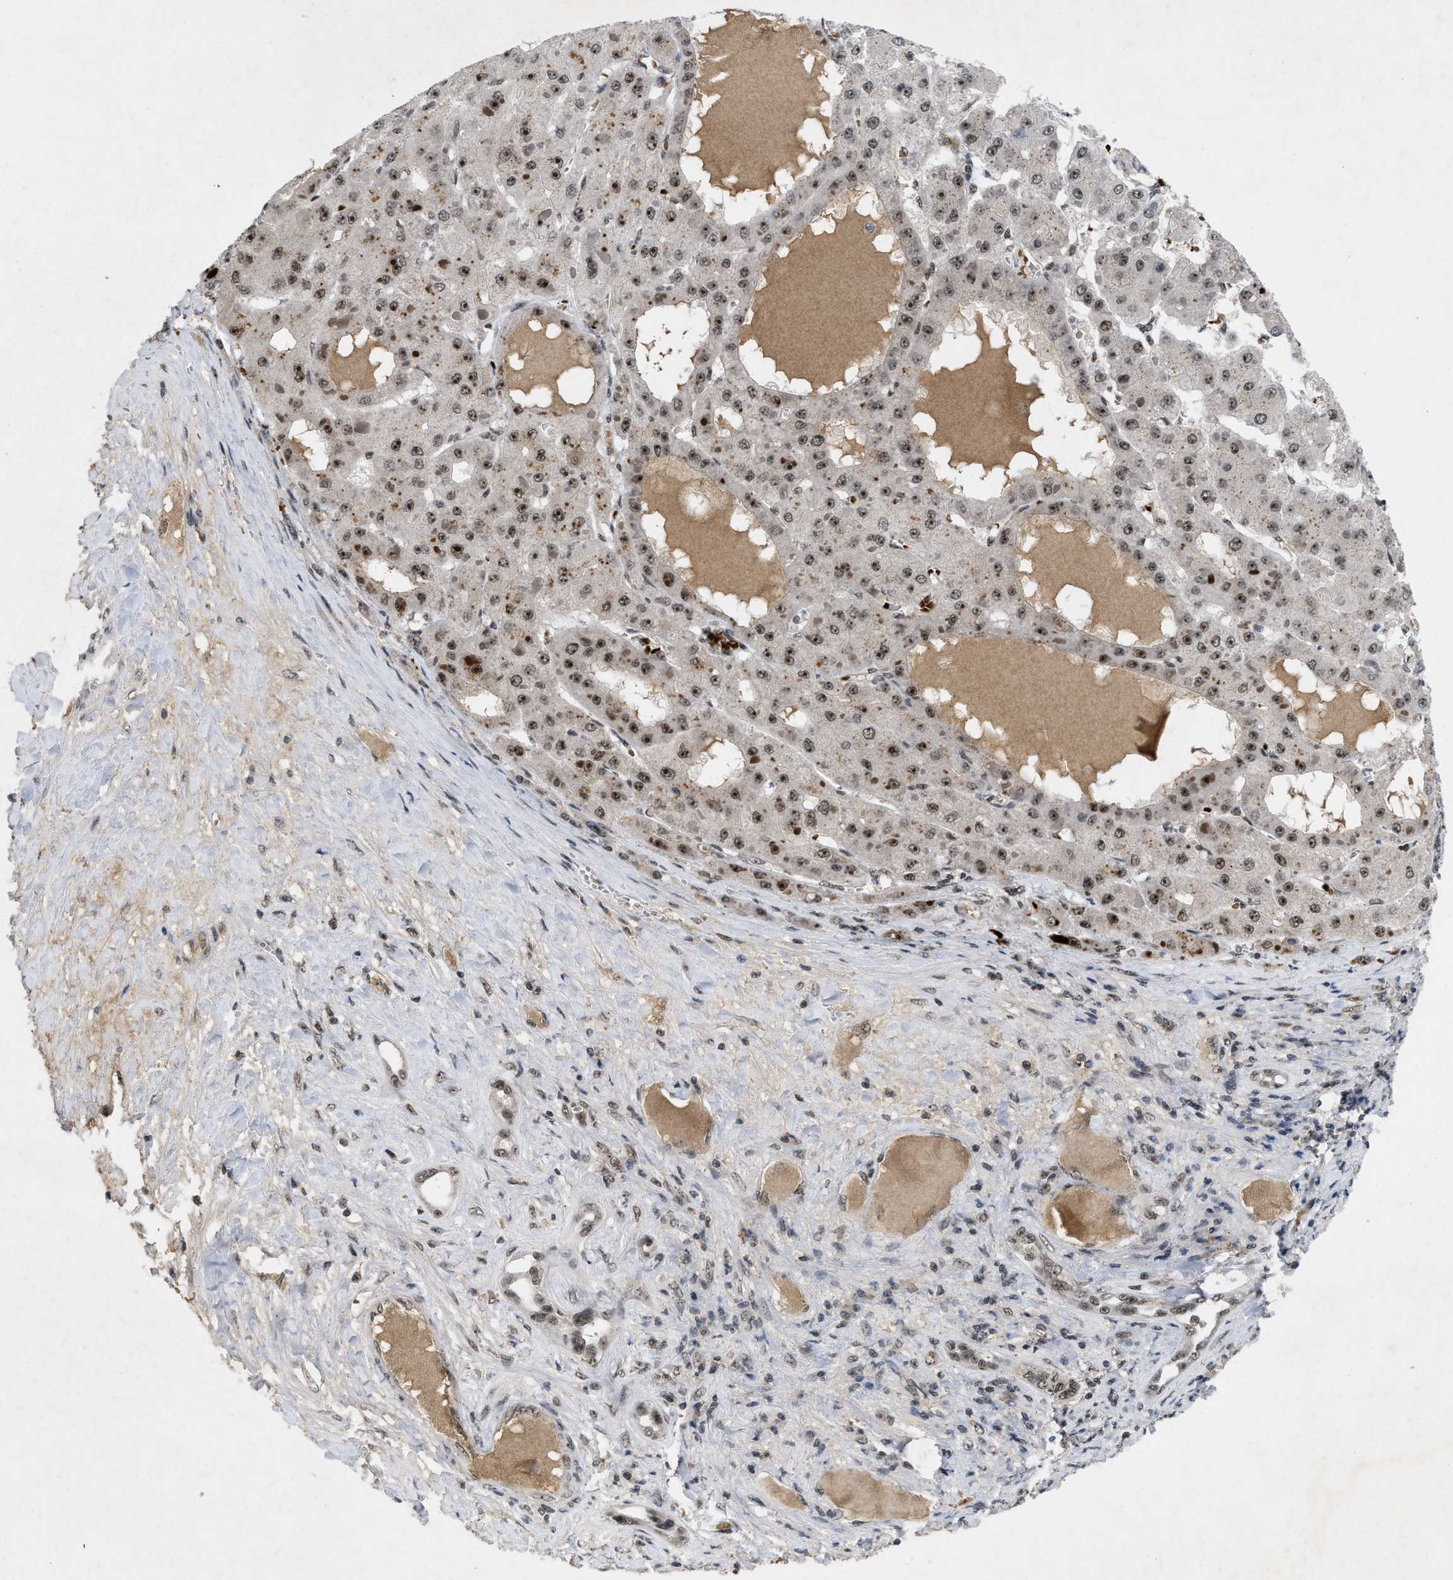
{"staining": {"intensity": "moderate", "quantity": ">75%", "location": "nuclear"}, "tissue": "liver cancer", "cell_type": "Tumor cells", "image_type": "cancer", "snomed": [{"axis": "morphology", "description": "Carcinoma, Hepatocellular, NOS"}, {"axis": "topography", "description": "Liver"}], "caption": "This is an image of IHC staining of liver cancer (hepatocellular carcinoma), which shows moderate expression in the nuclear of tumor cells.", "gene": "ZNF346", "patient": {"sex": "female", "age": 73}}